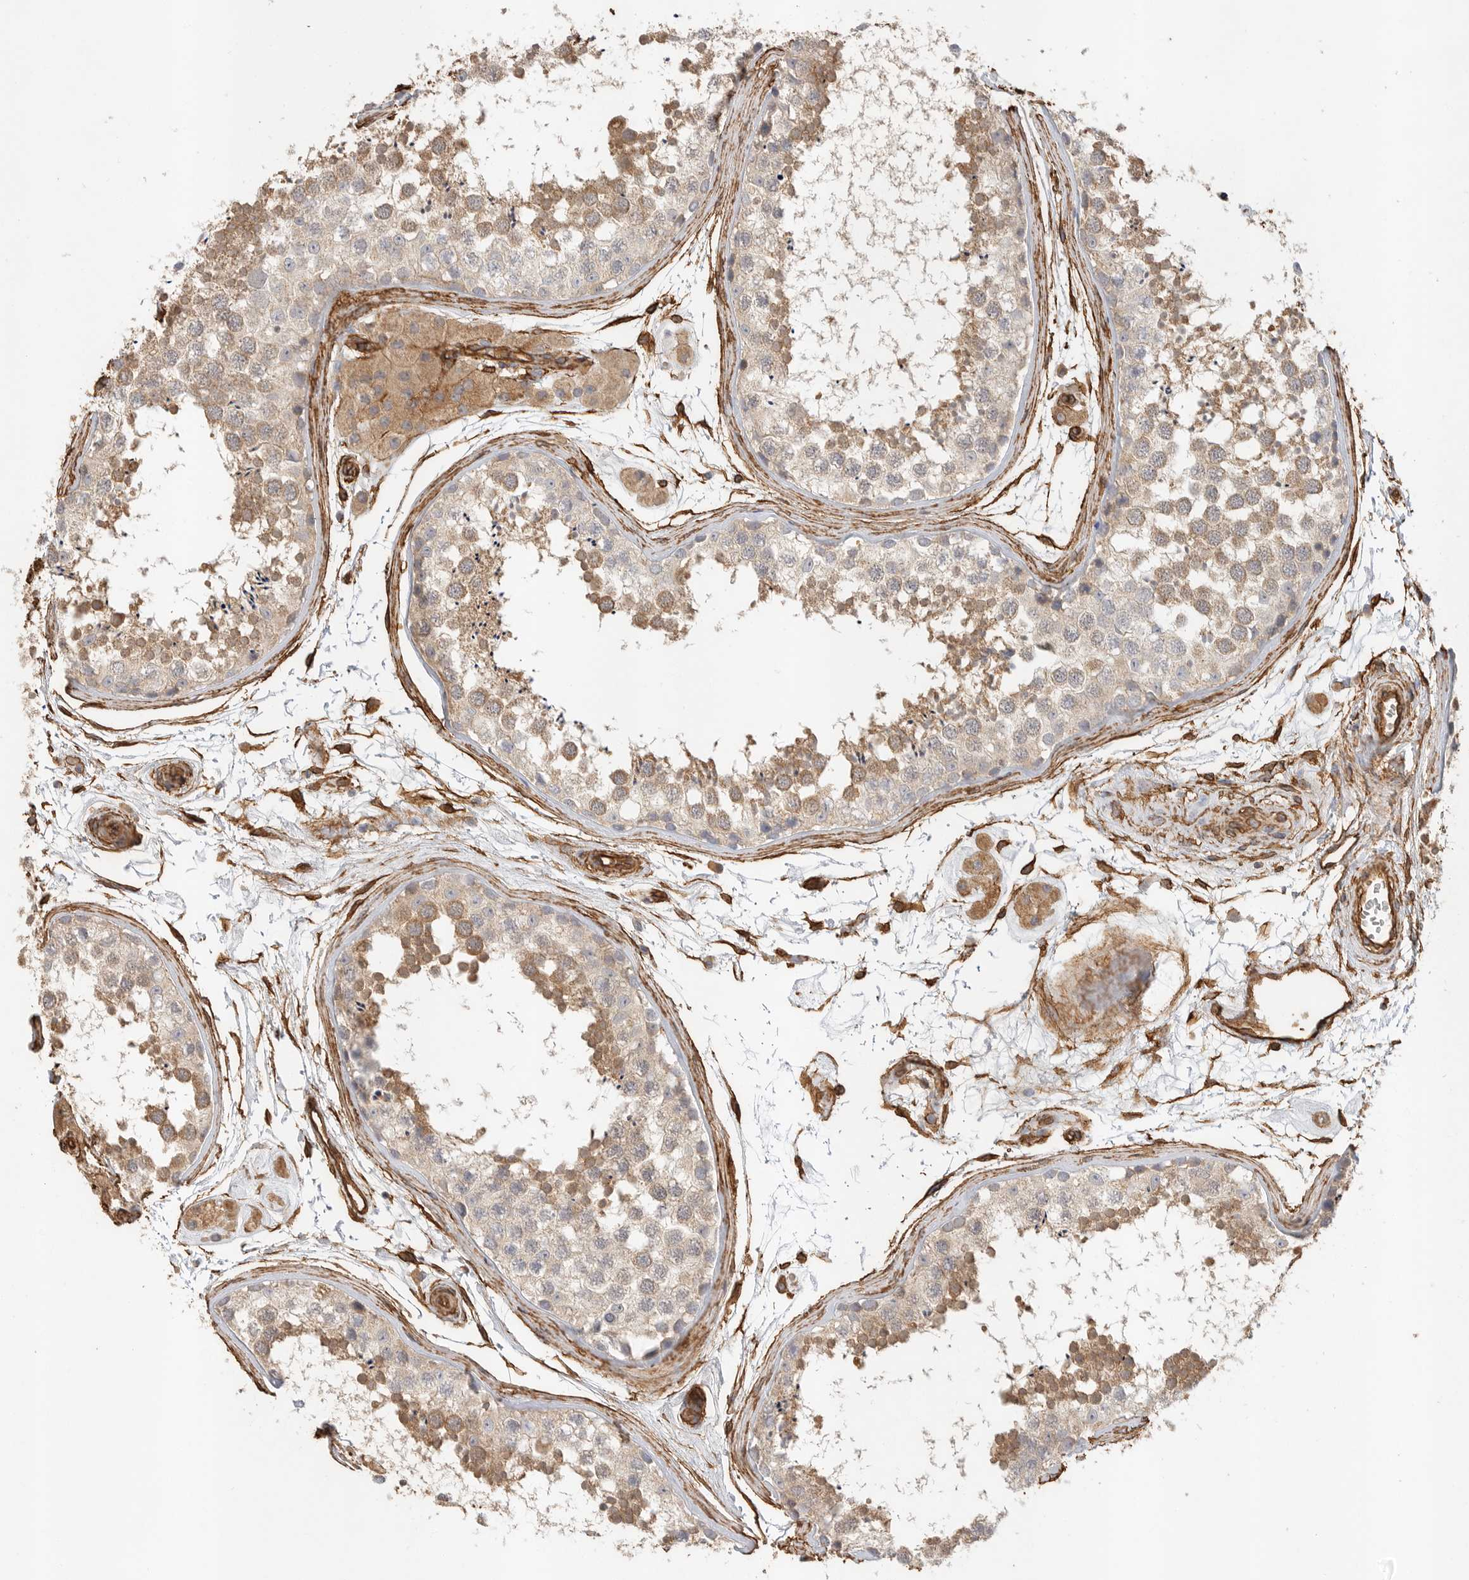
{"staining": {"intensity": "moderate", "quantity": "25%-75%", "location": "cytoplasmic/membranous"}, "tissue": "testis", "cell_type": "Cells in seminiferous ducts", "image_type": "normal", "snomed": [{"axis": "morphology", "description": "Normal tissue, NOS"}, {"axis": "topography", "description": "Testis"}], "caption": "Testis stained with DAB IHC demonstrates medium levels of moderate cytoplasmic/membranous positivity in about 25%-75% of cells in seminiferous ducts. (DAB (3,3'-diaminobenzidine) = brown stain, brightfield microscopy at high magnification).", "gene": "JMJD4", "patient": {"sex": "male", "age": 56}}